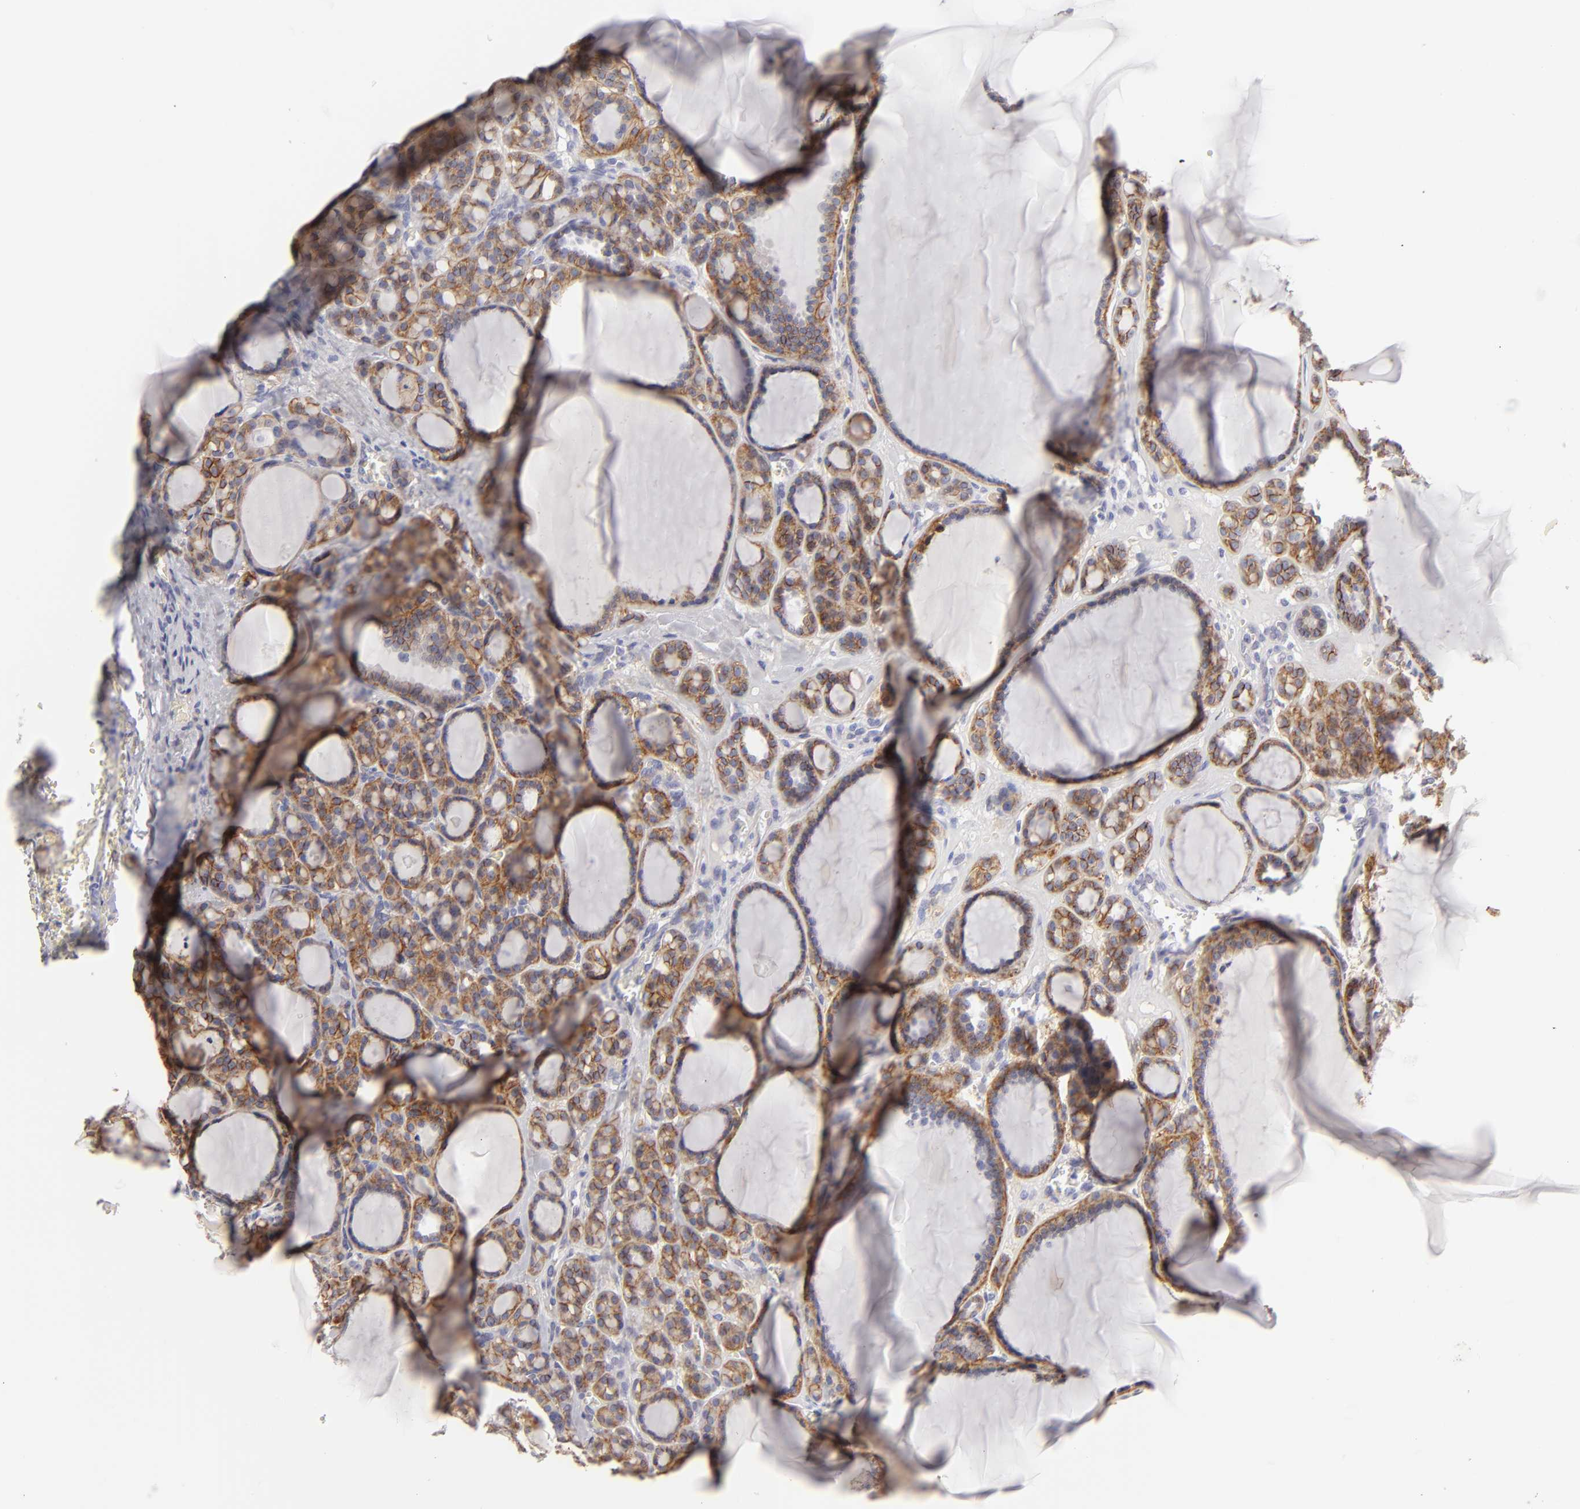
{"staining": {"intensity": "moderate", "quantity": ">75%", "location": "cytoplasmic/membranous"}, "tissue": "thyroid cancer", "cell_type": "Tumor cells", "image_type": "cancer", "snomed": [{"axis": "morphology", "description": "Follicular adenoma carcinoma, NOS"}, {"axis": "topography", "description": "Thyroid gland"}], "caption": "IHC of thyroid cancer reveals medium levels of moderate cytoplasmic/membranous positivity in about >75% of tumor cells.", "gene": "JUP", "patient": {"sex": "female", "age": 71}}